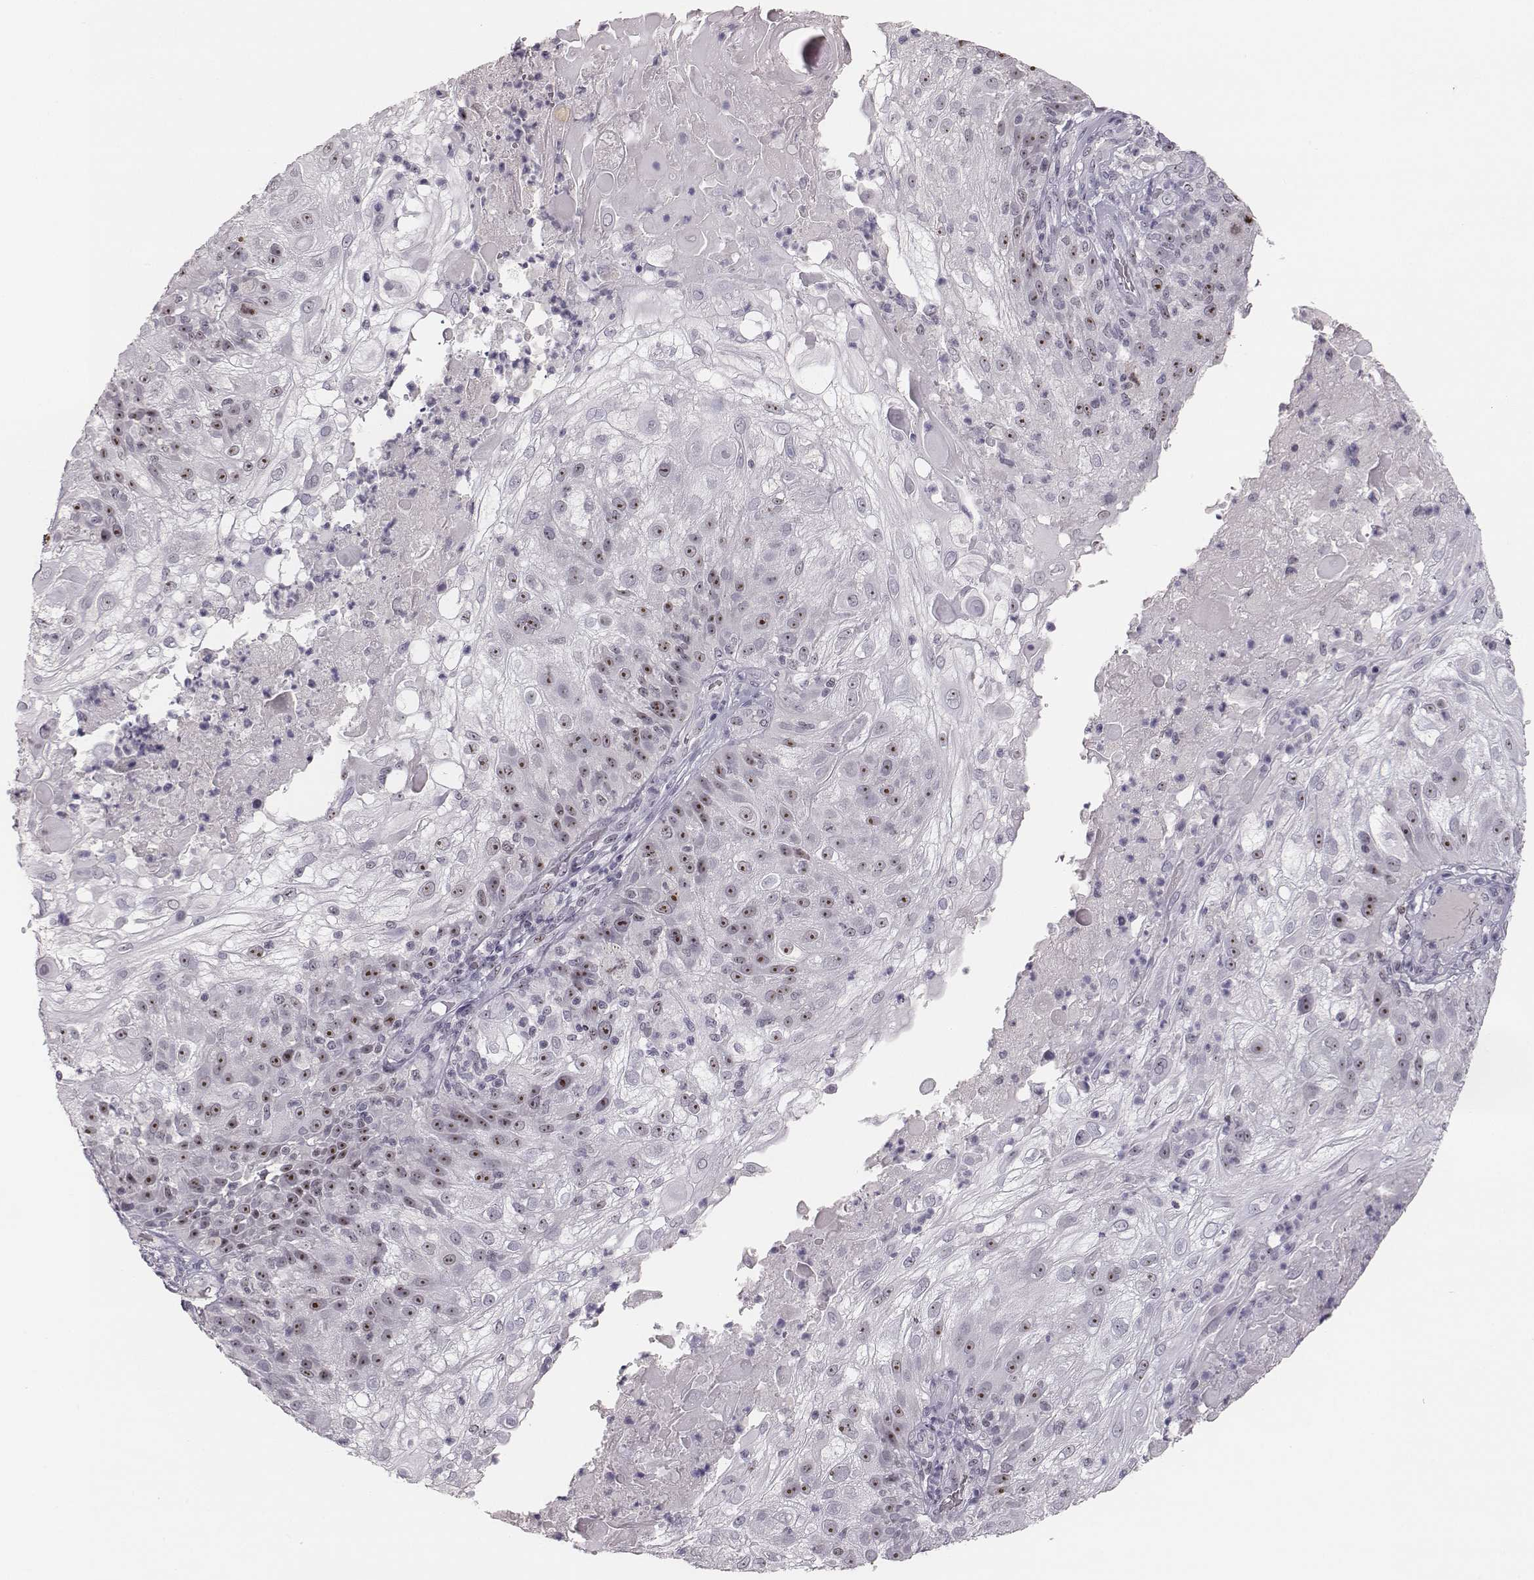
{"staining": {"intensity": "strong", "quantity": "25%-75%", "location": "nuclear"}, "tissue": "skin cancer", "cell_type": "Tumor cells", "image_type": "cancer", "snomed": [{"axis": "morphology", "description": "Normal tissue, NOS"}, {"axis": "morphology", "description": "Squamous cell carcinoma, NOS"}, {"axis": "topography", "description": "Skin"}], "caption": "Skin cancer (squamous cell carcinoma) was stained to show a protein in brown. There is high levels of strong nuclear expression in approximately 25%-75% of tumor cells. (DAB = brown stain, brightfield microscopy at high magnification).", "gene": "NIFK", "patient": {"sex": "female", "age": 83}}